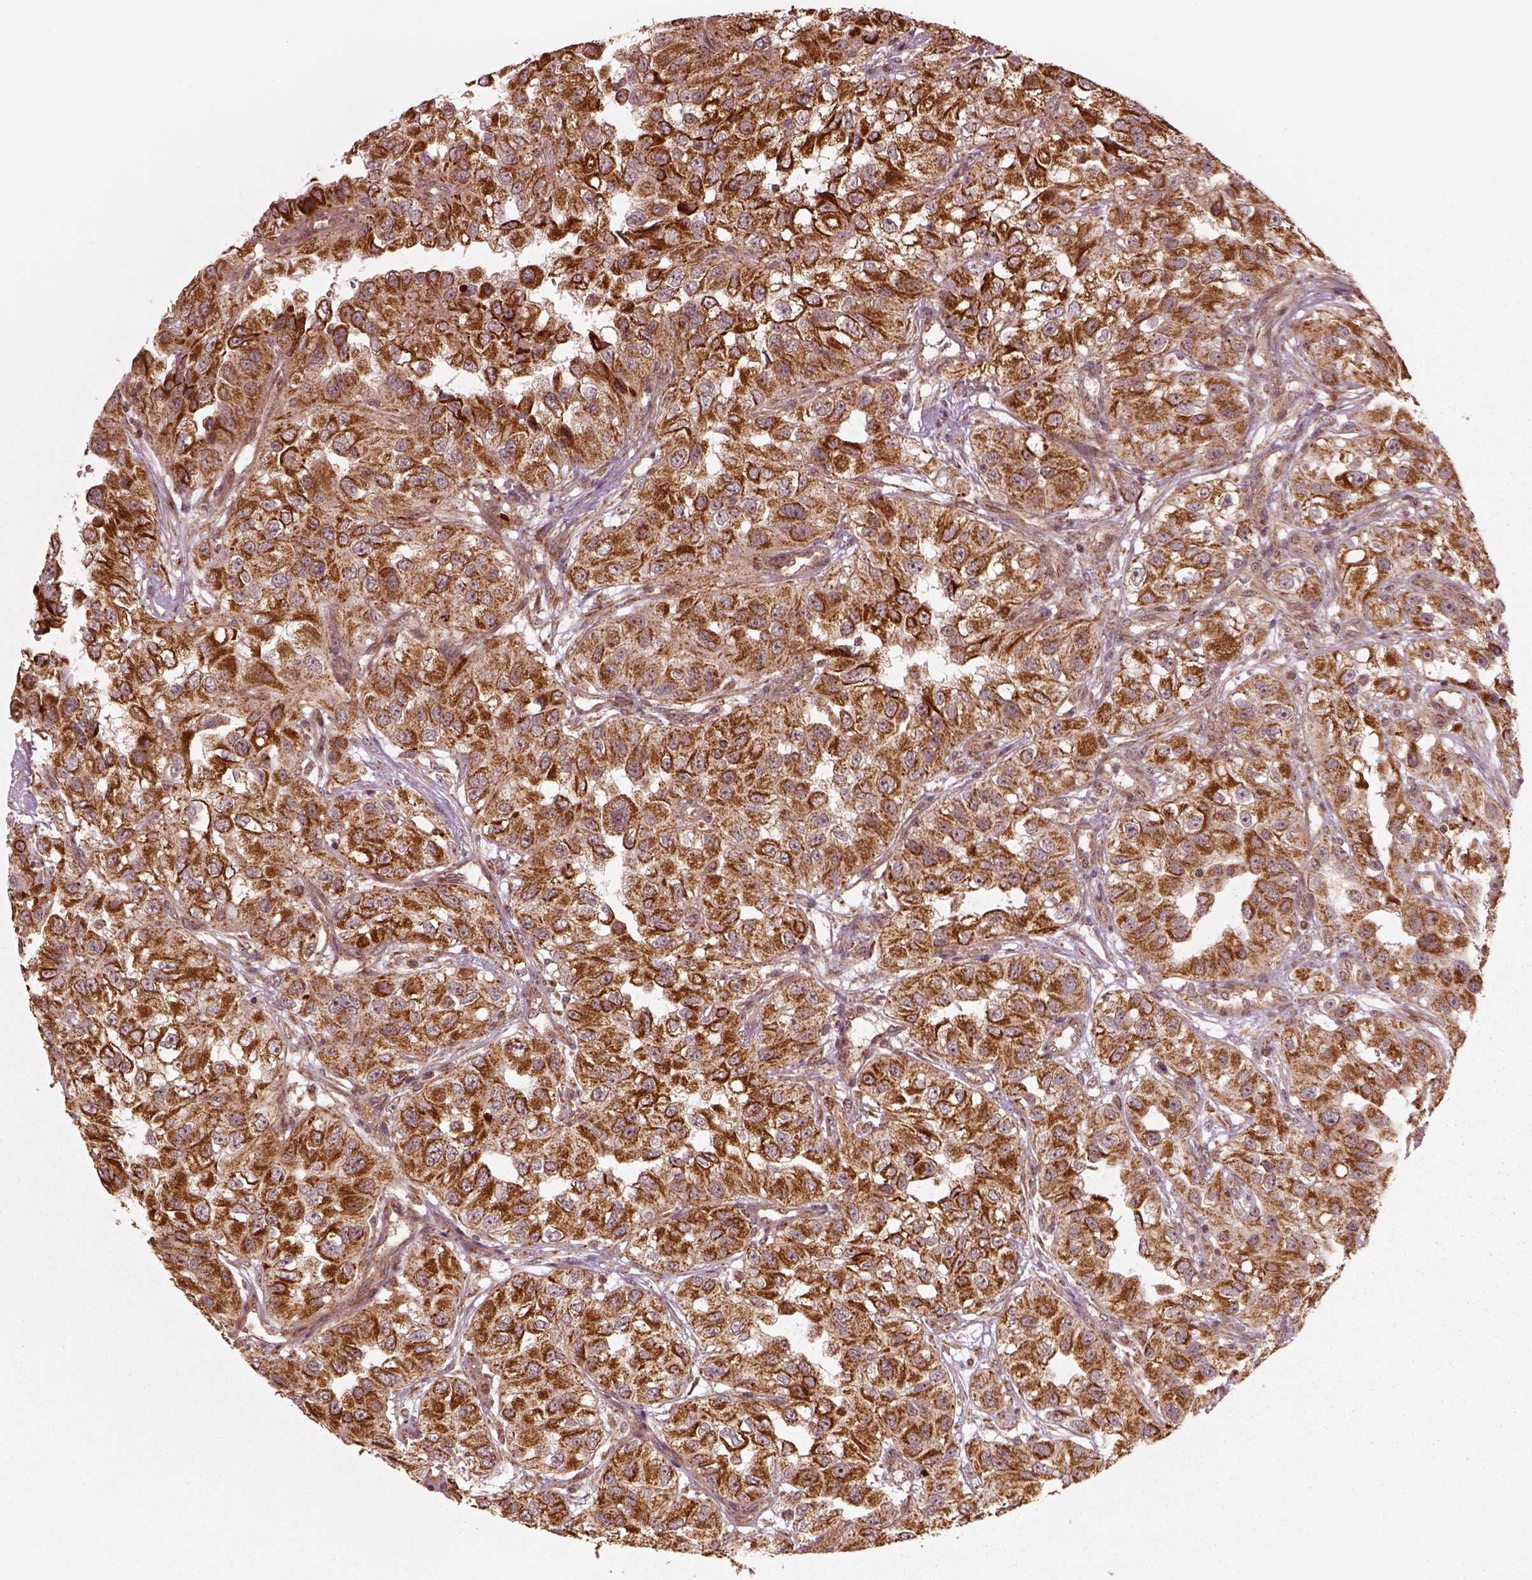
{"staining": {"intensity": "strong", "quantity": ">75%", "location": "cytoplasmic/membranous"}, "tissue": "renal cancer", "cell_type": "Tumor cells", "image_type": "cancer", "snomed": [{"axis": "morphology", "description": "Adenocarcinoma, NOS"}, {"axis": "topography", "description": "Kidney"}], "caption": "This is an image of IHC staining of adenocarcinoma (renal), which shows strong staining in the cytoplasmic/membranous of tumor cells.", "gene": "SEL1L3", "patient": {"sex": "male", "age": 64}}